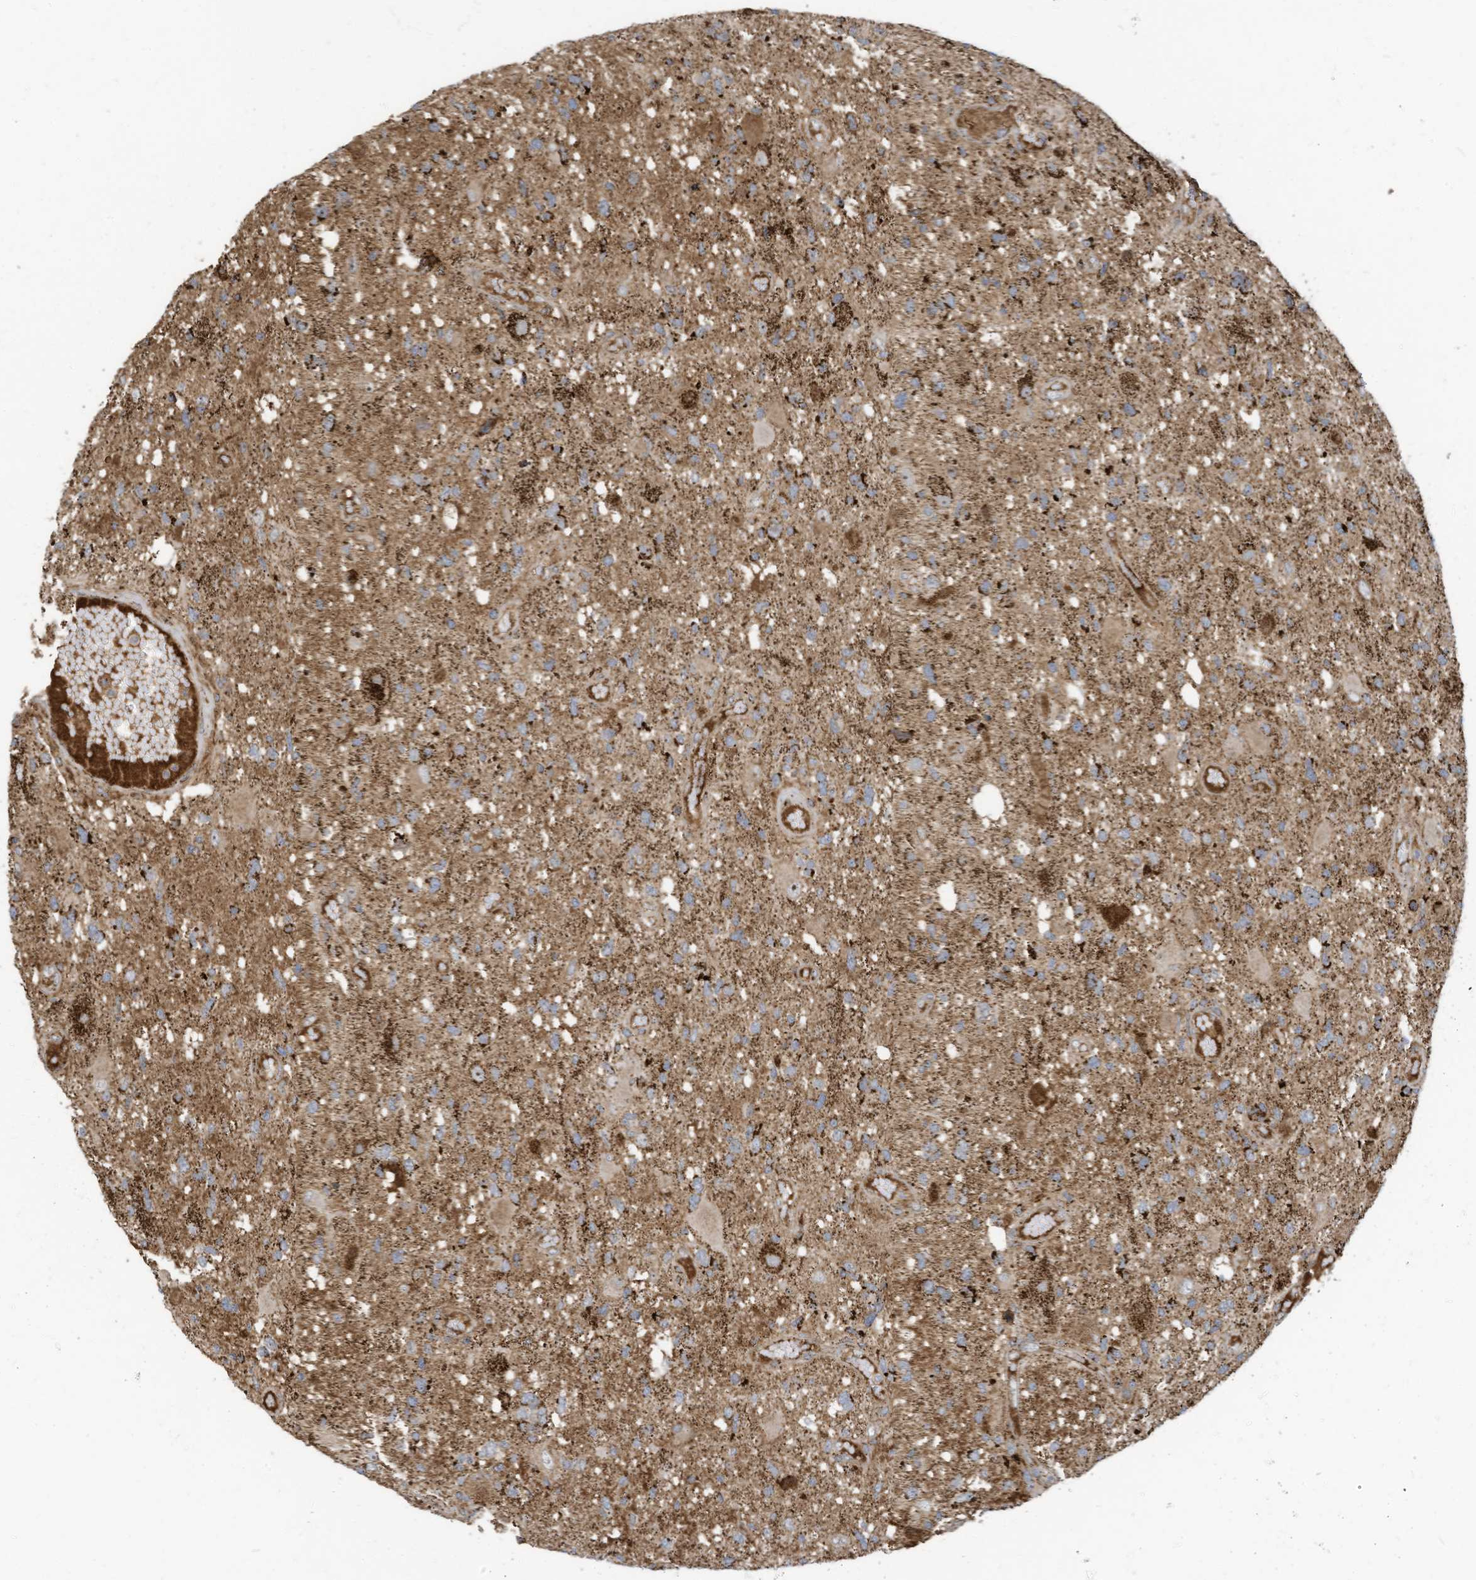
{"staining": {"intensity": "moderate", "quantity": "25%-75%", "location": "cytoplasmic/membranous"}, "tissue": "glioma", "cell_type": "Tumor cells", "image_type": "cancer", "snomed": [{"axis": "morphology", "description": "Glioma, malignant, High grade"}, {"axis": "topography", "description": "Brain"}], "caption": "Malignant glioma (high-grade) stained with a protein marker demonstrates moderate staining in tumor cells.", "gene": "COX10", "patient": {"sex": "male", "age": 33}}